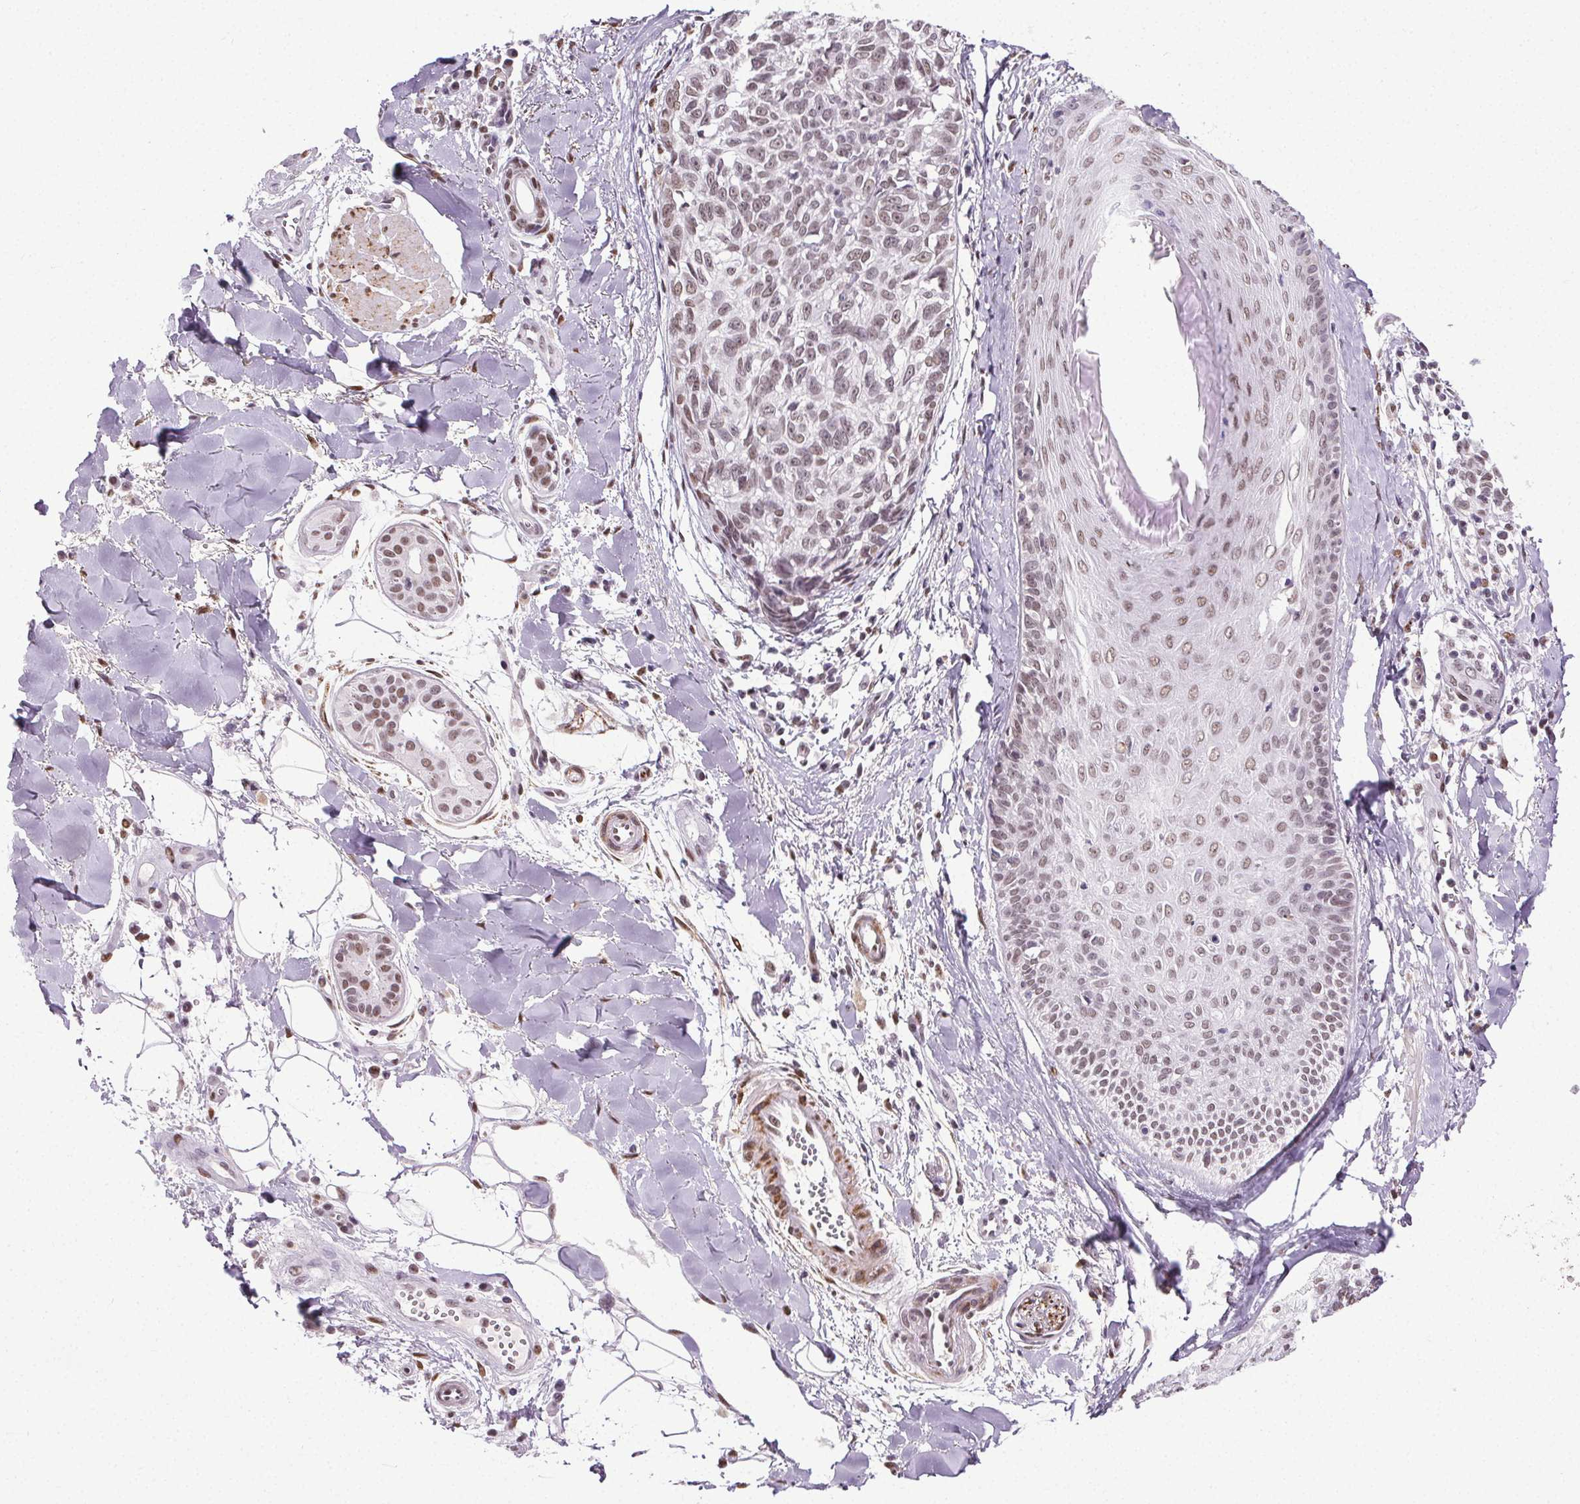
{"staining": {"intensity": "weak", "quantity": ">75%", "location": "nuclear"}, "tissue": "melanoma", "cell_type": "Tumor cells", "image_type": "cancer", "snomed": [{"axis": "morphology", "description": "Malignant melanoma, NOS"}, {"axis": "topography", "description": "Skin"}], "caption": "High-magnification brightfield microscopy of malignant melanoma stained with DAB (3,3'-diaminobenzidine) (brown) and counterstained with hematoxylin (blue). tumor cells exhibit weak nuclear staining is seen in about>75% of cells. The staining was performed using DAB to visualize the protein expression in brown, while the nuclei were stained in blue with hematoxylin (Magnification: 20x).", "gene": "GP6", "patient": {"sex": "male", "age": 48}}